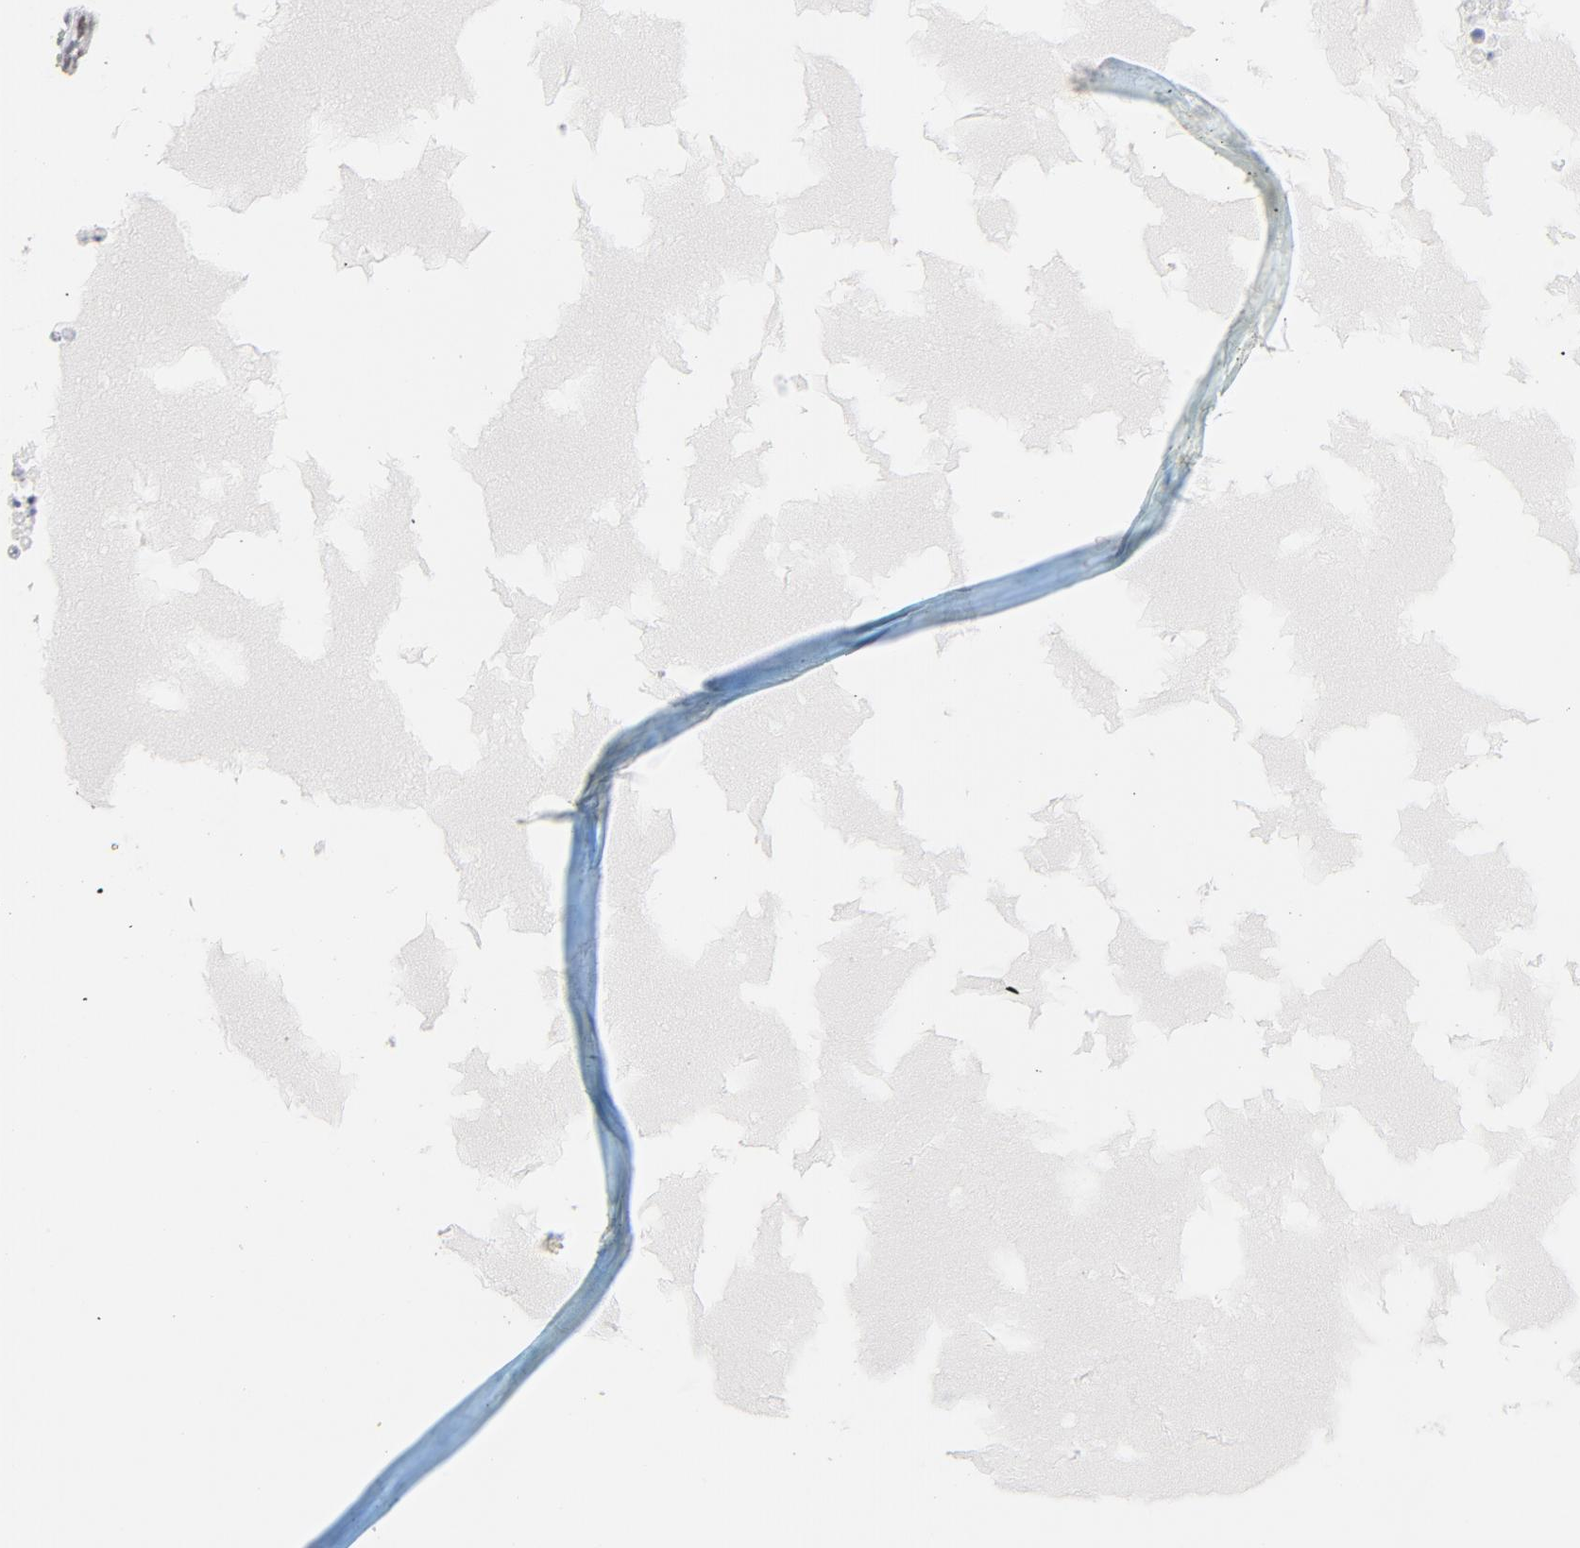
{"staining": {"intensity": "negative", "quantity": "none", "location": "none"}, "tissue": "ovary", "cell_type": "Follicle cells", "image_type": "normal", "snomed": [{"axis": "morphology", "description": "Normal tissue, NOS"}, {"axis": "topography", "description": "Ovary"}], "caption": "Normal ovary was stained to show a protein in brown. There is no significant expression in follicle cells. (Stains: DAB (3,3'-diaminobenzidine) immunohistochemistry (IHC) with hematoxylin counter stain, Microscopy: brightfield microscopy at high magnification).", "gene": "NFIC", "patient": {"sex": "female", "age": 35}}